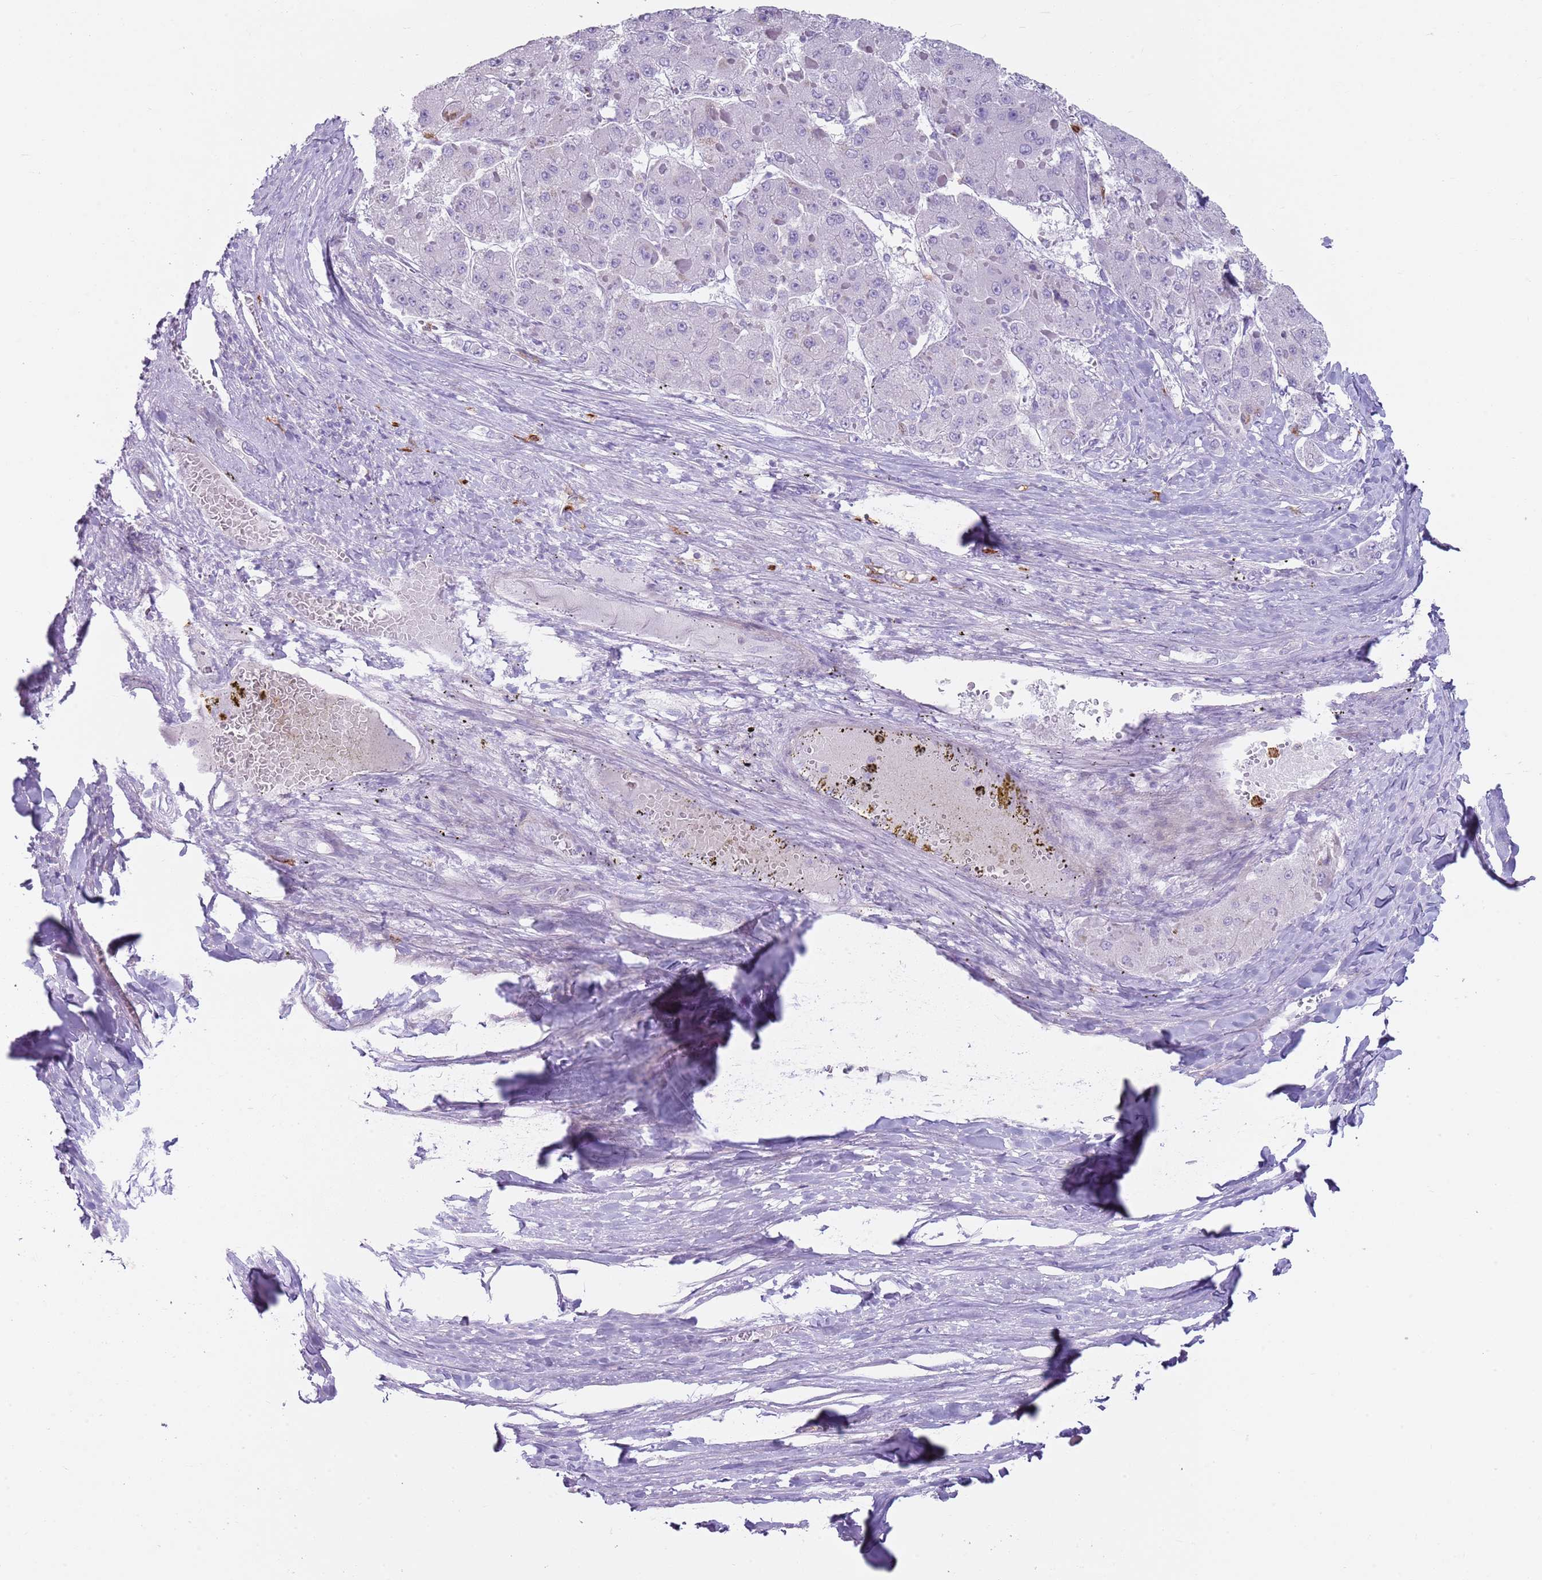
{"staining": {"intensity": "negative", "quantity": "none", "location": "none"}, "tissue": "liver cancer", "cell_type": "Tumor cells", "image_type": "cancer", "snomed": [{"axis": "morphology", "description": "Carcinoma, Hepatocellular, NOS"}, {"axis": "topography", "description": "Liver"}], "caption": "Tumor cells show no significant expression in liver cancer (hepatocellular carcinoma).", "gene": "CD177", "patient": {"sex": "female", "age": 73}}